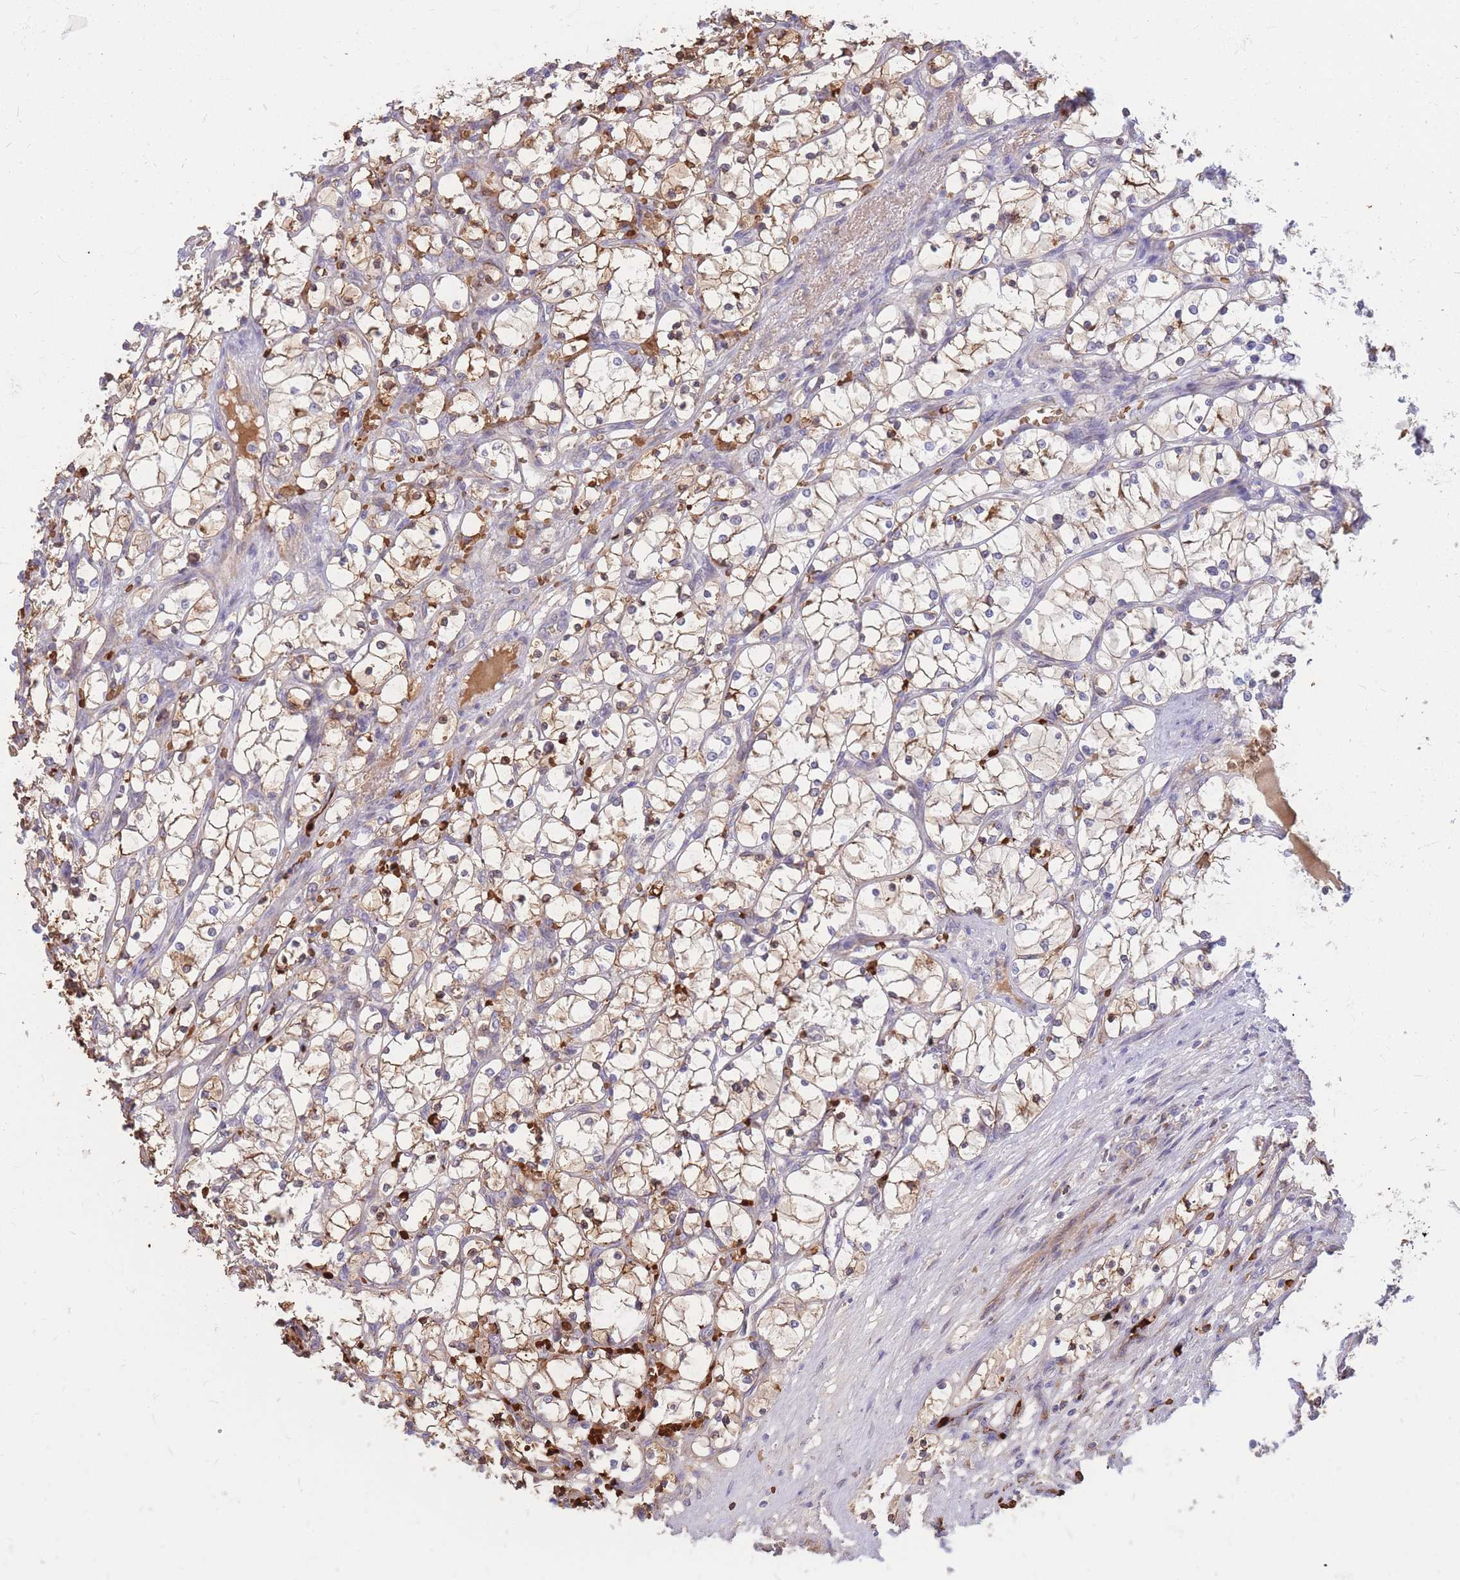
{"staining": {"intensity": "moderate", "quantity": "<25%", "location": "cytoplasmic/membranous"}, "tissue": "renal cancer", "cell_type": "Tumor cells", "image_type": "cancer", "snomed": [{"axis": "morphology", "description": "Adenocarcinoma, NOS"}, {"axis": "topography", "description": "Kidney"}], "caption": "Immunohistochemistry (IHC) of renal adenocarcinoma reveals low levels of moderate cytoplasmic/membranous expression in approximately <25% of tumor cells. (DAB IHC with brightfield microscopy, high magnification).", "gene": "ATP10D", "patient": {"sex": "female", "age": 69}}